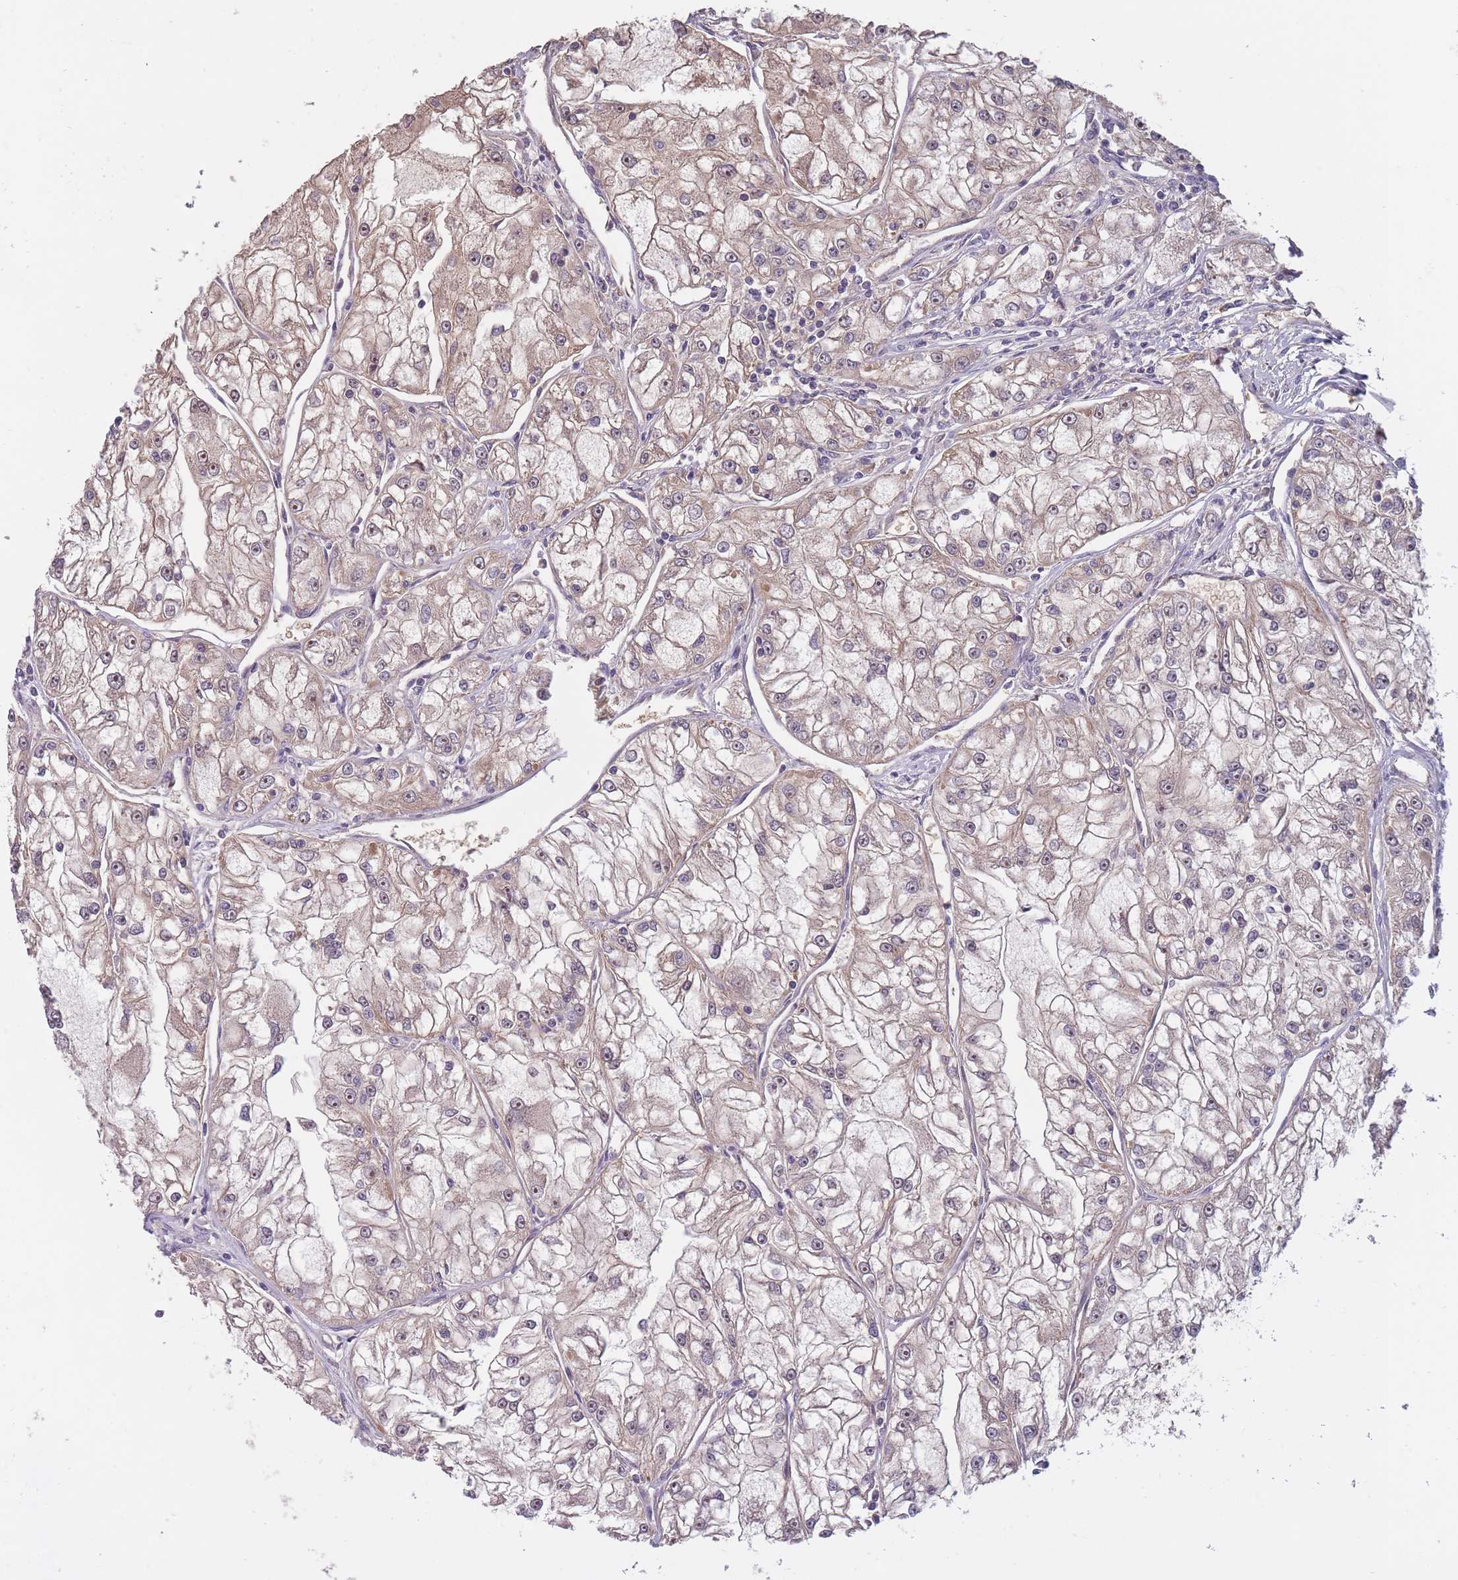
{"staining": {"intensity": "weak", "quantity": "<25%", "location": "cytoplasmic/membranous"}, "tissue": "renal cancer", "cell_type": "Tumor cells", "image_type": "cancer", "snomed": [{"axis": "morphology", "description": "Adenocarcinoma, NOS"}, {"axis": "topography", "description": "Kidney"}], "caption": "High power microscopy histopathology image of an immunohistochemistry (IHC) micrograph of renal cancer (adenocarcinoma), revealing no significant positivity in tumor cells. (DAB (3,3'-diaminobenzidine) immunohistochemistry (IHC), high magnification).", "gene": "KIAA1755", "patient": {"sex": "female", "age": 72}}